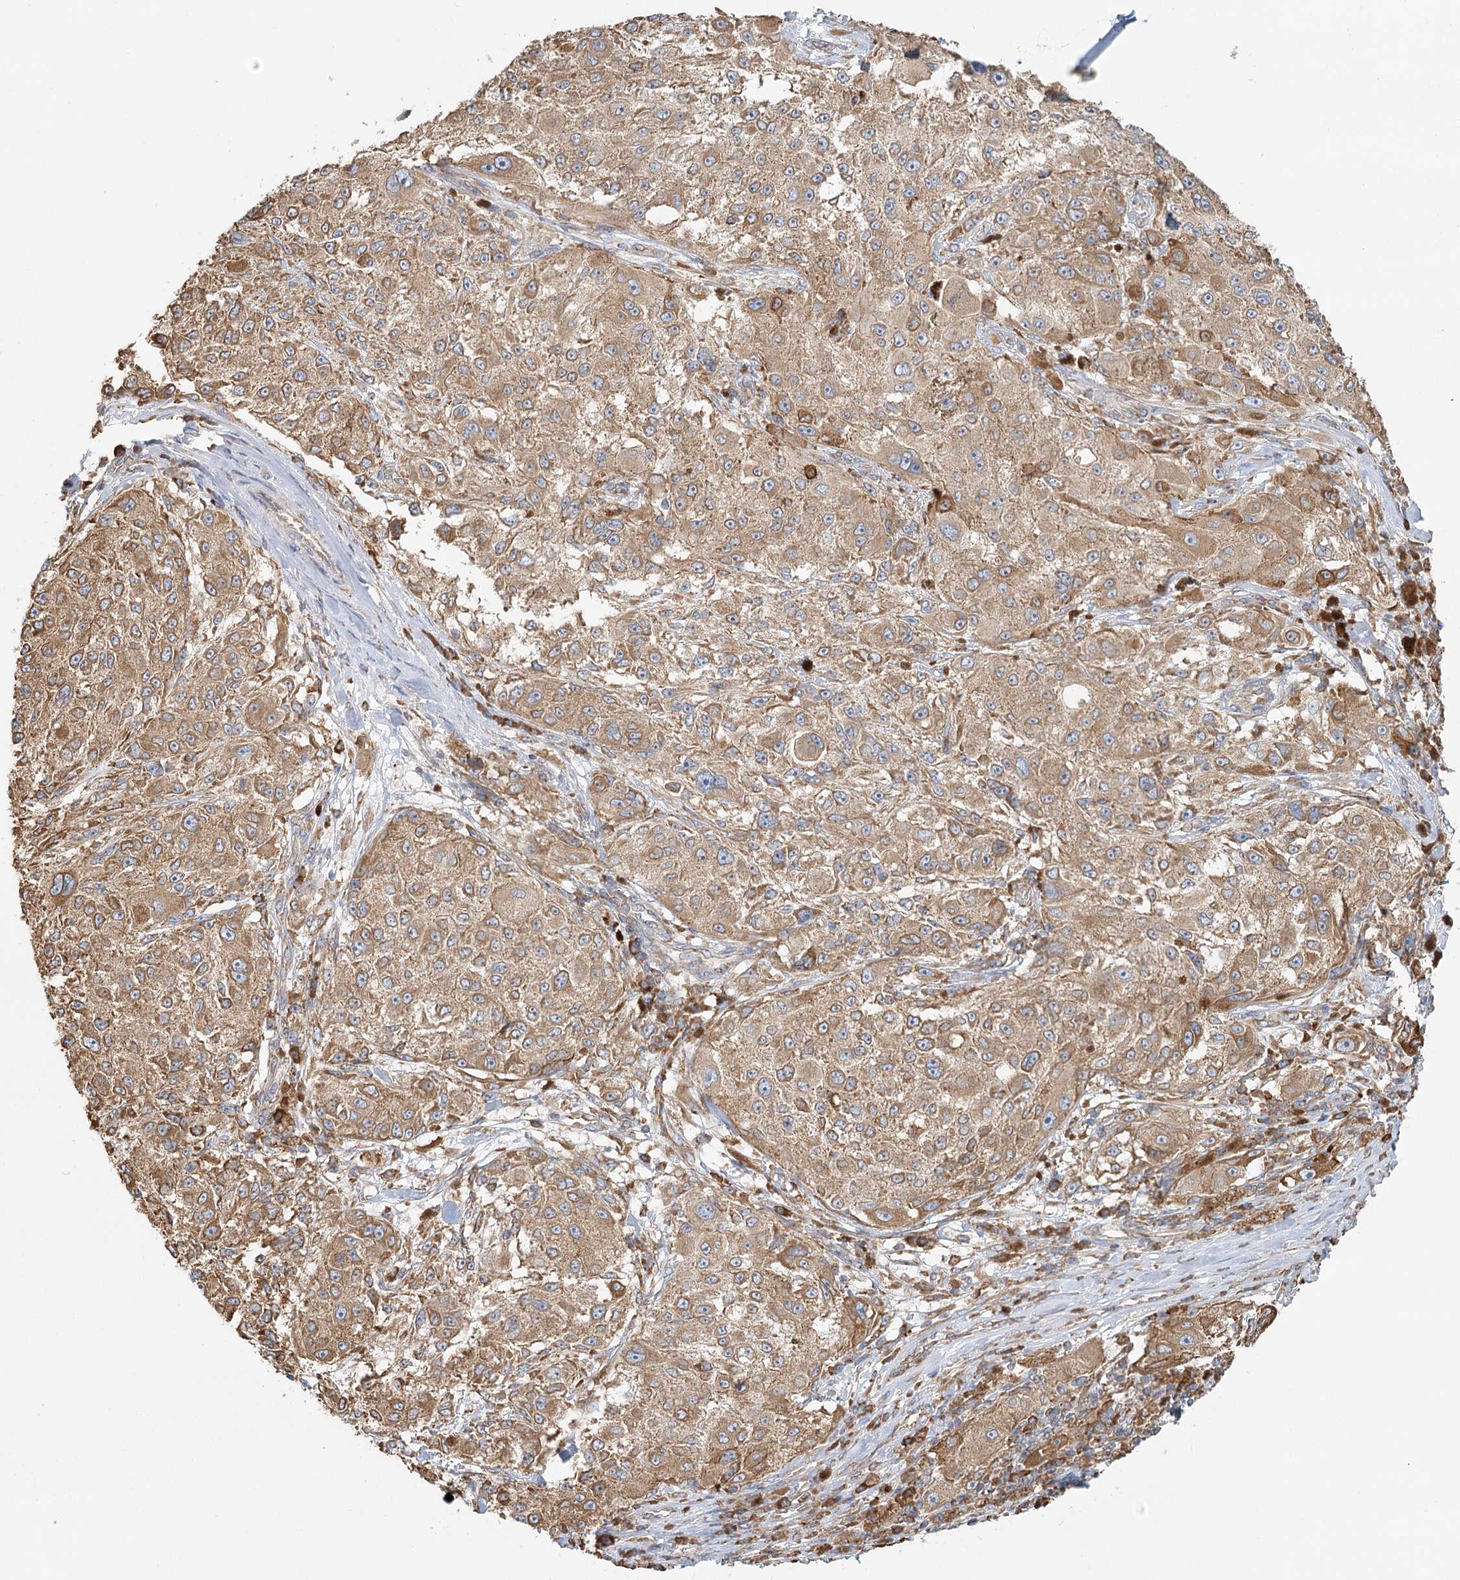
{"staining": {"intensity": "moderate", "quantity": ">75%", "location": "cytoplasmic/membranous"}, "tissue": "melanoma", "cell_type": "Tumor cells", "image_type": "cancer", "snomed": [{"axis": "morphology", "description": "Necrosis, NOS"}, {"axis": "morphology", "description": "Malignant melanoma, NOS"}, {"axis": "topography", "description": "Skin"}], "caption": "Protein positivity by immunohistochemistry displays moderate cytoplasmic/membranous positivity in approximately >75% of tumor cells in malignant melanoma.", "gene": "TAS1R1", "patient": {"sex": "female", "age": 87}}